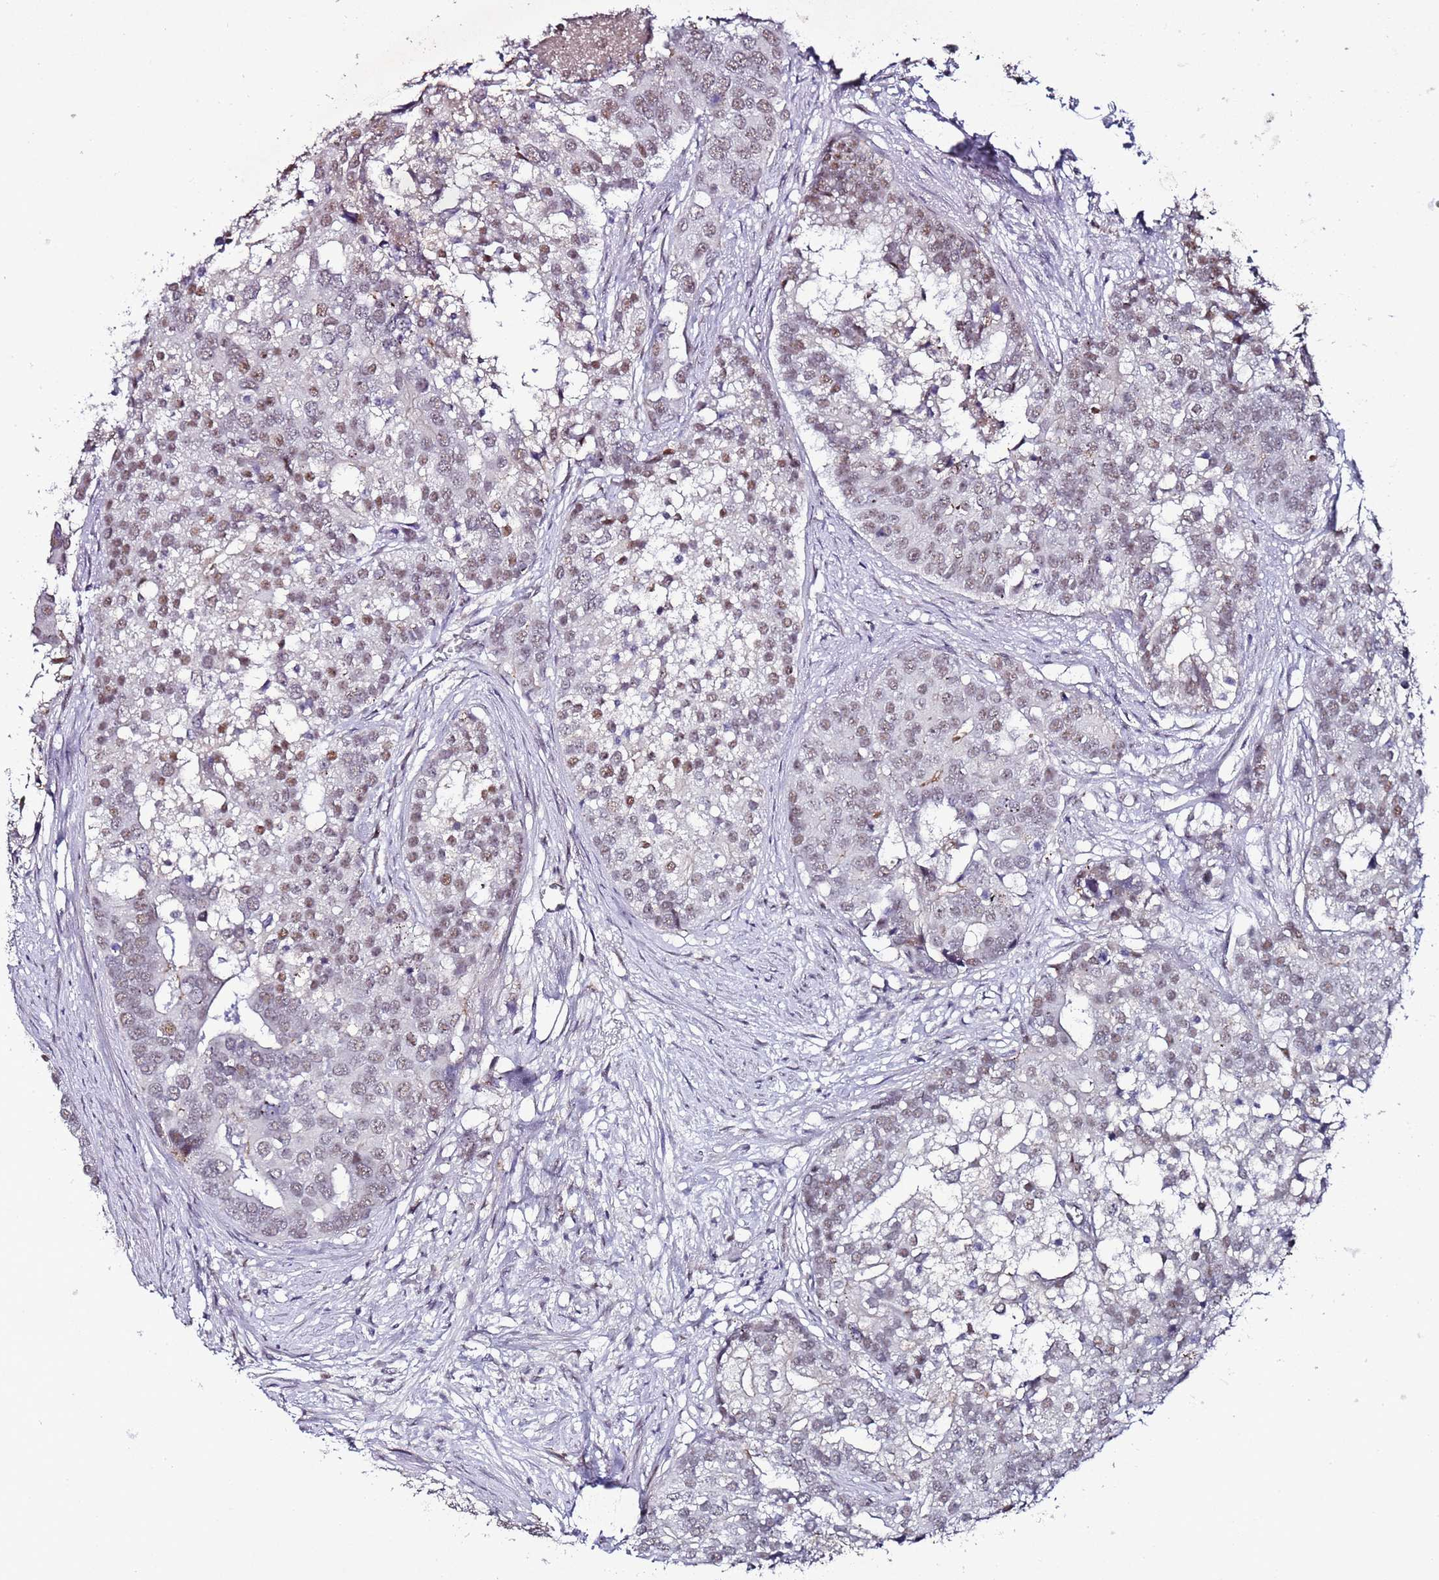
{"staining": {"intensity": "weak", "quantity": "<25%", "location": "nuclear"}, "tissue": "prostate cancer", "cell_type": "Tumor cells", "image_type": "cancer", "snomed": [{"axis": "morphology", "description": "Adenocarcinoma, High grade"}, {"axis": "topography", "description": "Prostate"}], "caption": "Immunohistochemistry image of human high-grade adenocarcinoma (prostate) stained for a protein (brown), which displays no expression in tumor cells.", "gene": "PSMA7", "patient": {"sex": "male", "age": 62}}